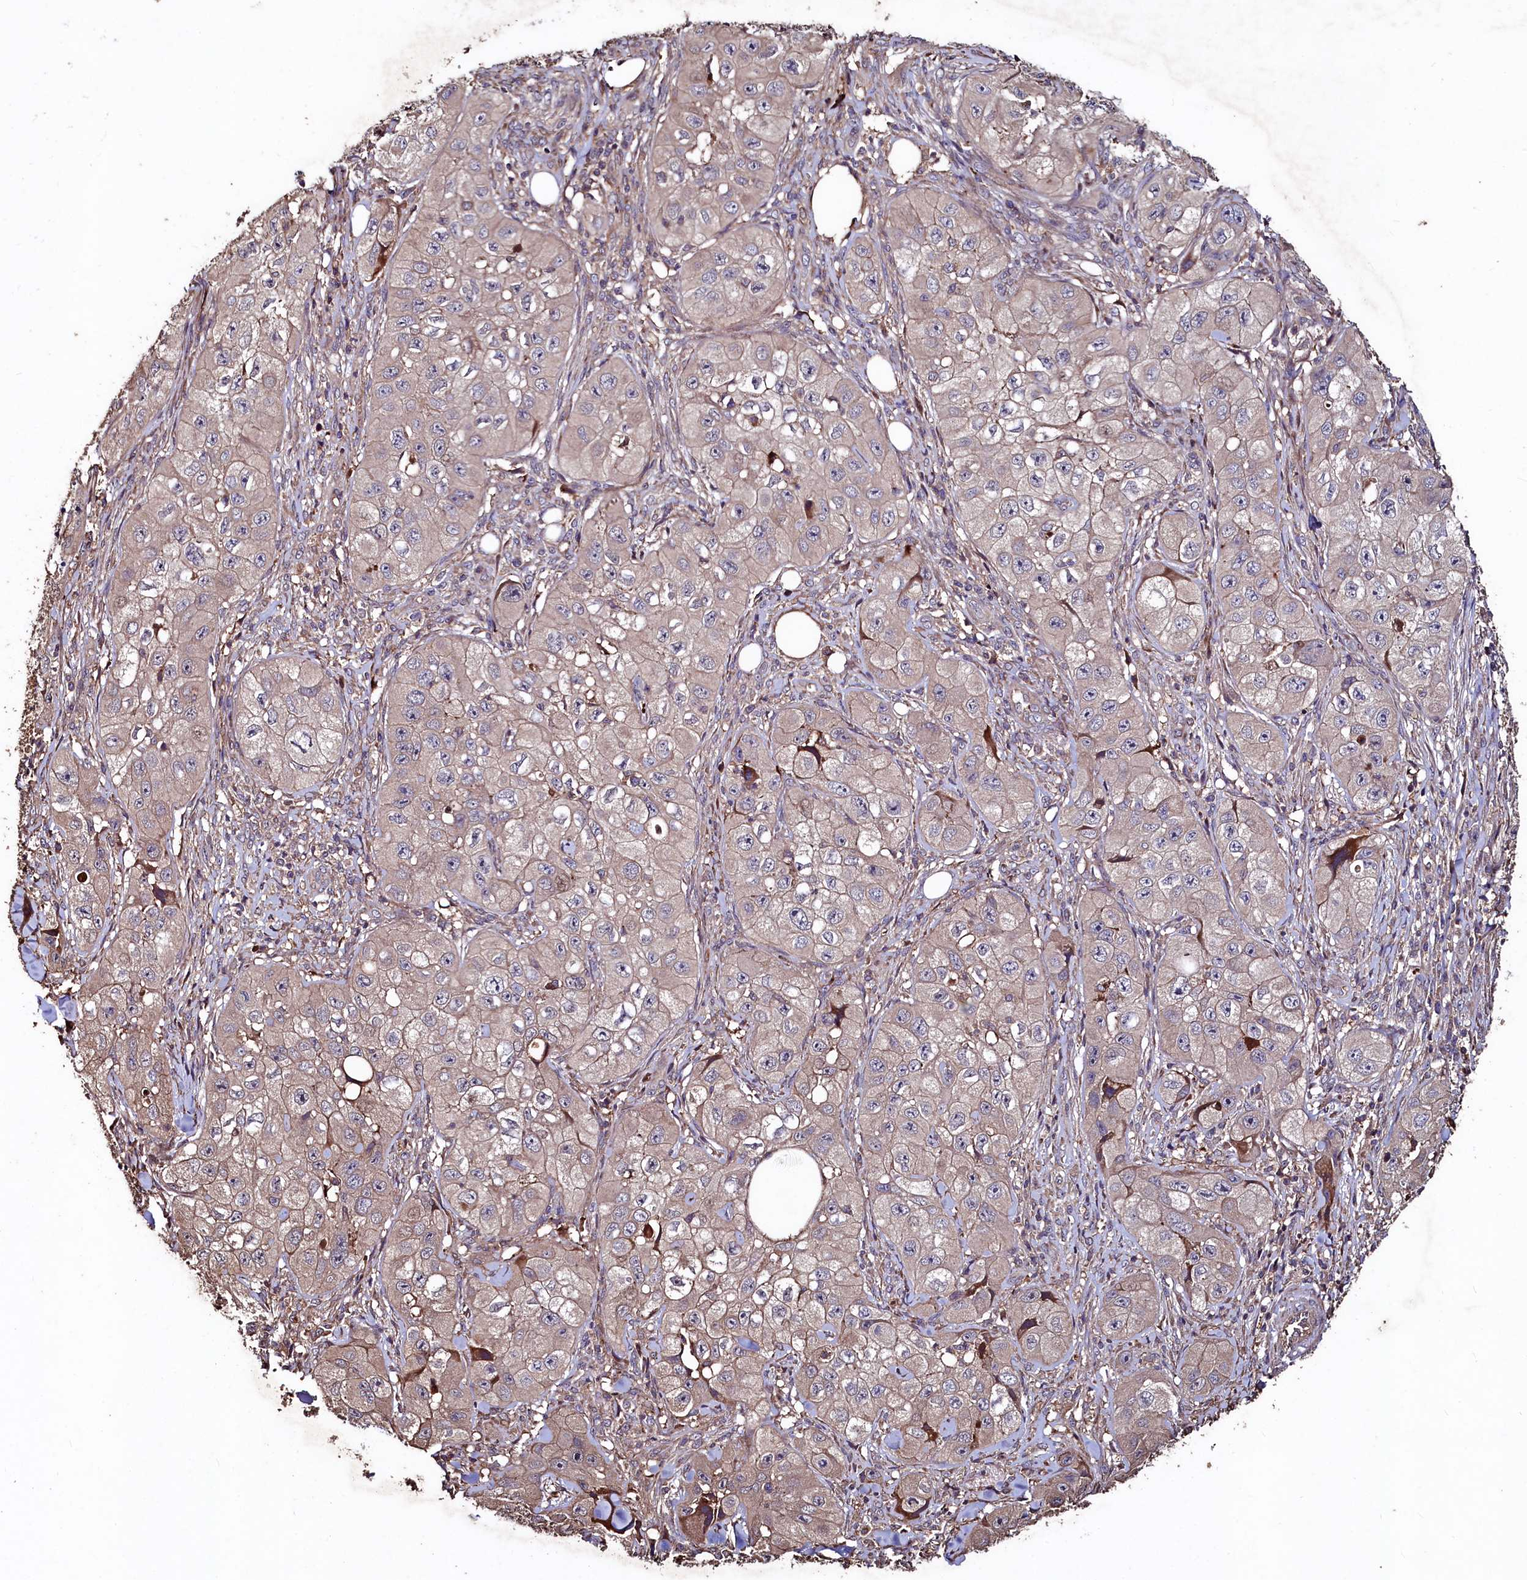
{"staining": {"intensity": "negative", "quantity": "none", "location": "none"}, "tissue": "skin cancer", "cell_type": "Tumor cells", "image_type": "cancer", "snomed": [{"axis": "morphology", "description": "Squamous cell carcinoma, NOS"}, {"axis": "topography", "description": "Skin"}, {"axis": "topography", "description": "Subcutis"}], "caption": "A high-resolution photomicrograph shows IHC staining of skin cancer, which exhibits no significant expression in tumor cells. (Immunohistochemistry (ihc), brightfield microscopy, high magnification).", "gene": "TMEM98", "patient": {"sex": "male", "age": 73}}